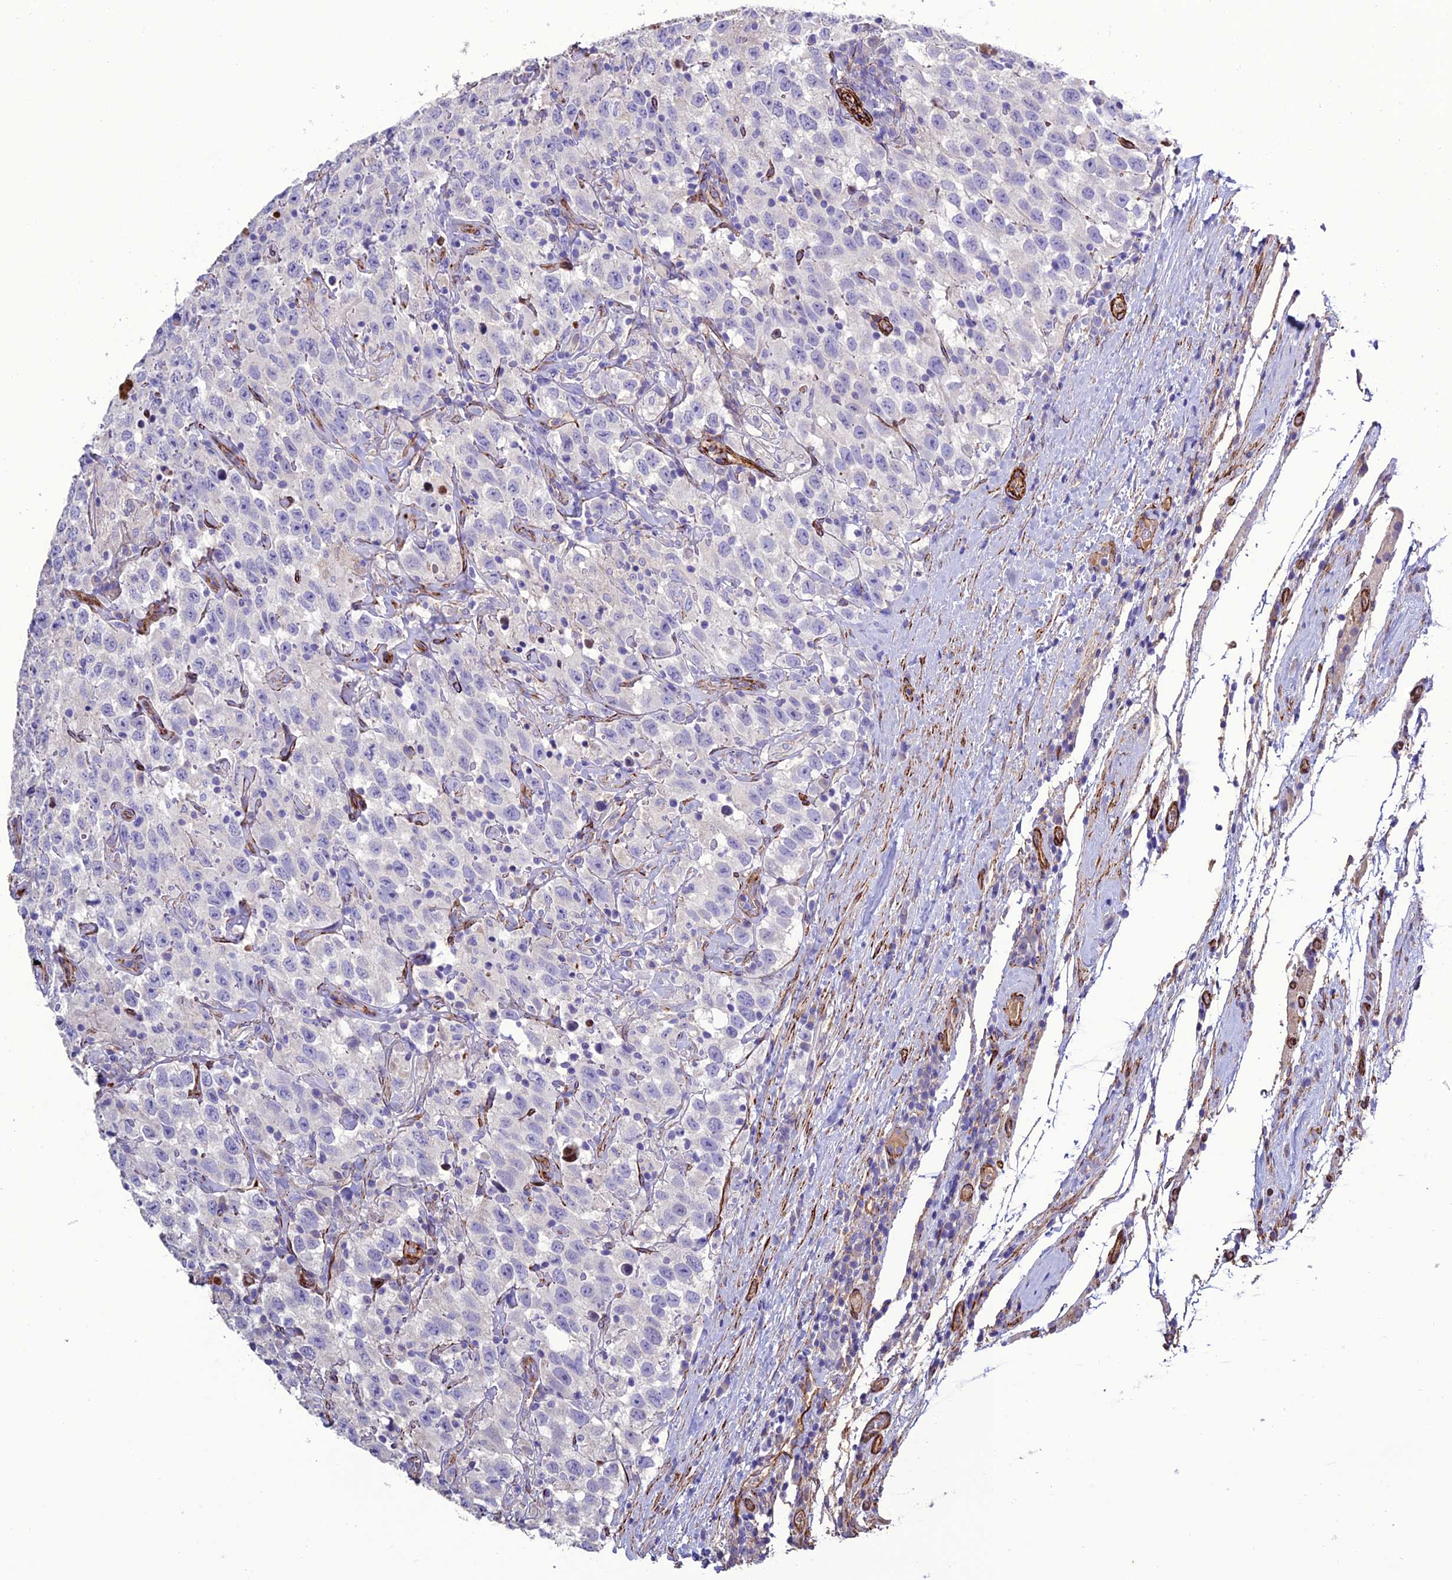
{"staining": {"intensity": "negative", "quantity": "none", "location": "none"}, "tissue": "testis cancer", "cell_type": "Tumor cells", "image_type": "cancer", "snomed": [{"axis": "morphology", "description": "Seminoma, NOS"}, {"axis": "topography", "description": "Testis"}], "caption": "Tumor cells are negative for brown protein staining in testis cancer.", "gene": "REX1BD", "patient": {"sex": "male", "age": 41}}